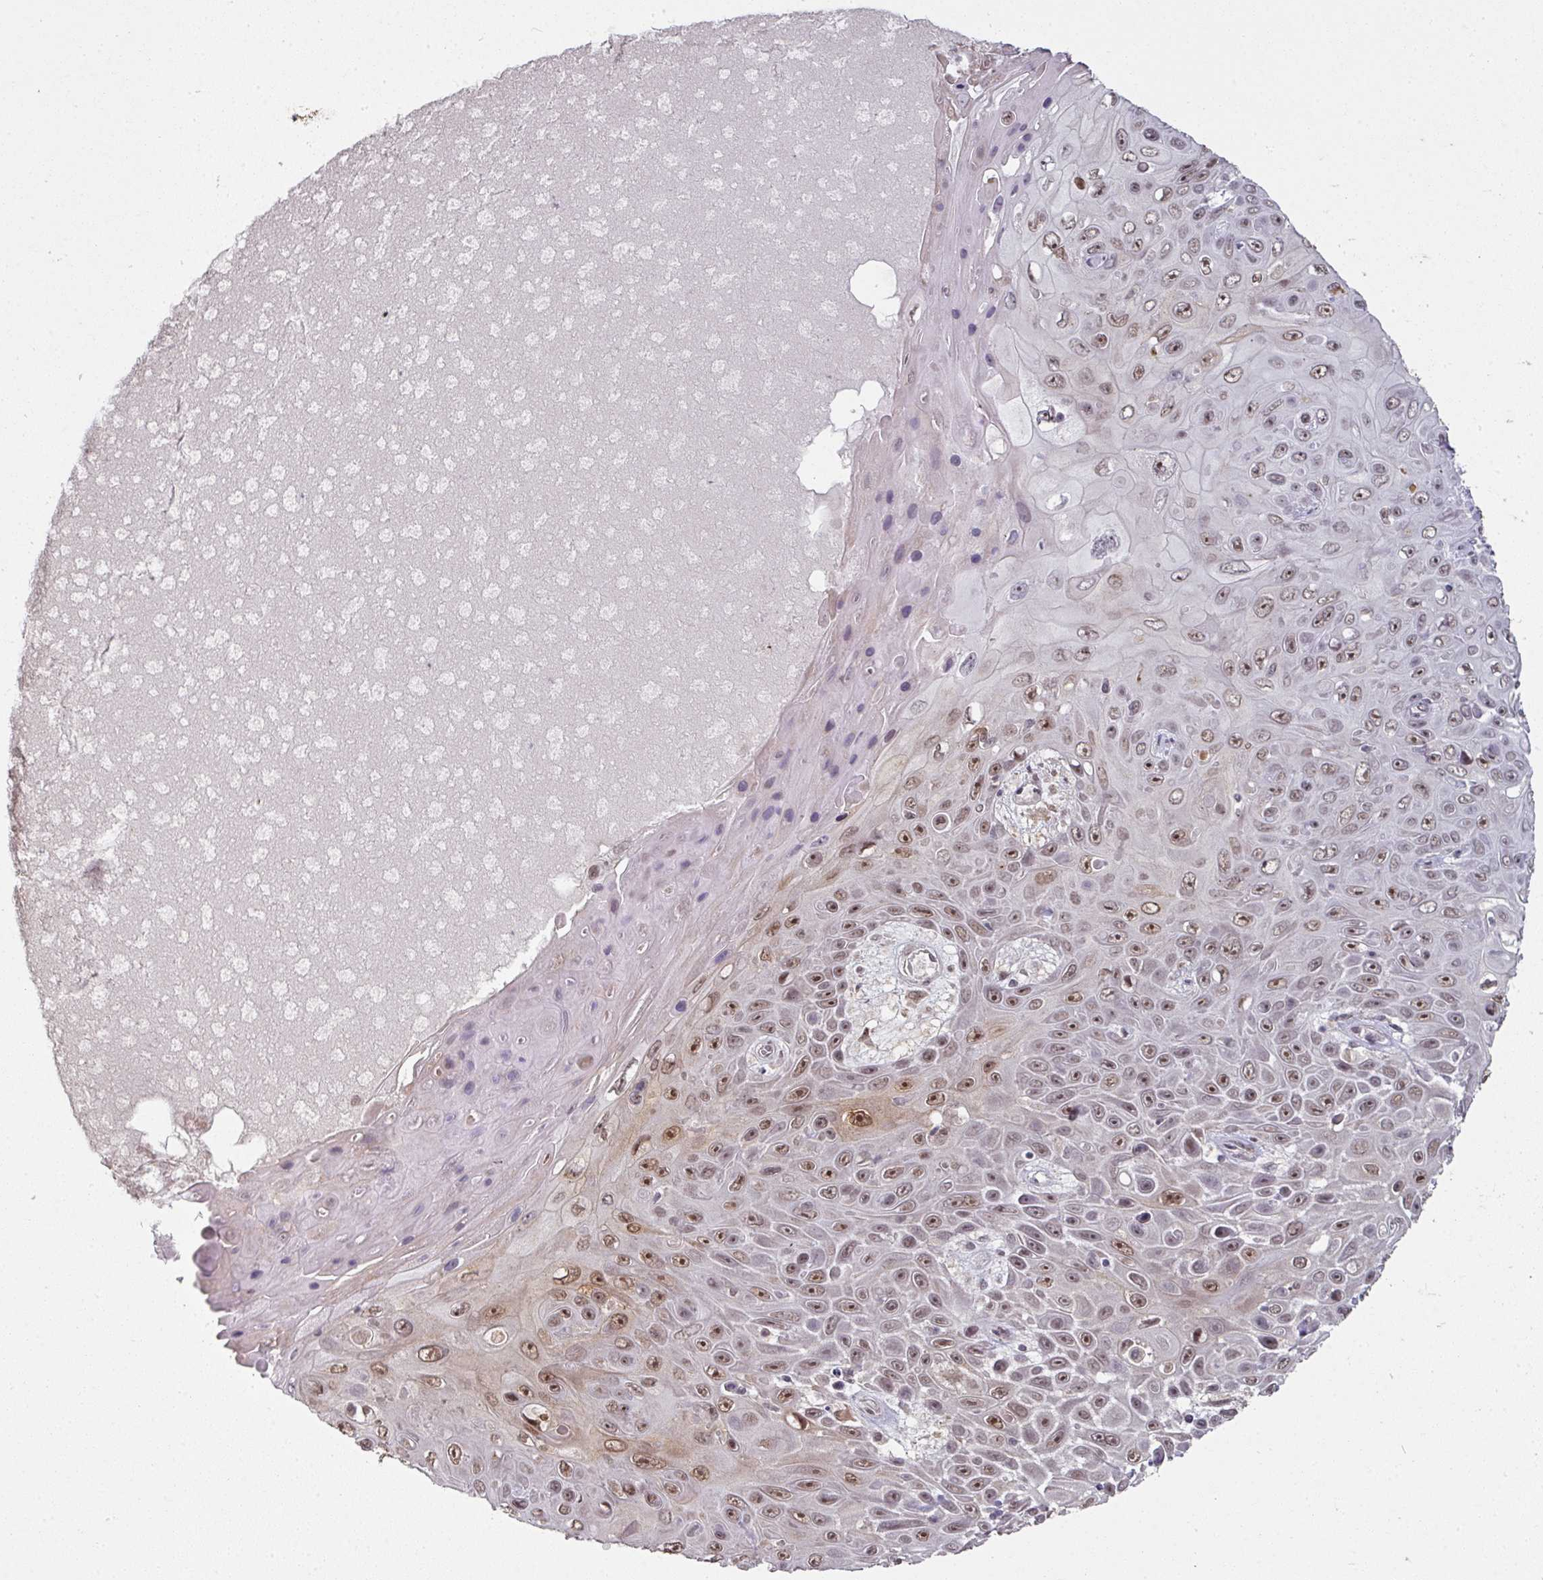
{"staining": {"intensity": "moderate", "quantity": ">75%", "location": "nuclear"}, "tissue": "skin cancer", "cell_type": "Tumor cells", "image_type": "cancer", "snomed": [{"axis": "morphology", "description": "Squamous cell carcinoma, NOS"}, {"axis": "topography", "description": "Skin"}], "caption": "Skin cancer (squamous cell carcinoma) was stained to show a protein in brown. There is medium levels of moderate nuclear expression in about >75% of tumor cells.", "gene": "GTF2H3", "patient": {"sex": "male", "age": 82}}